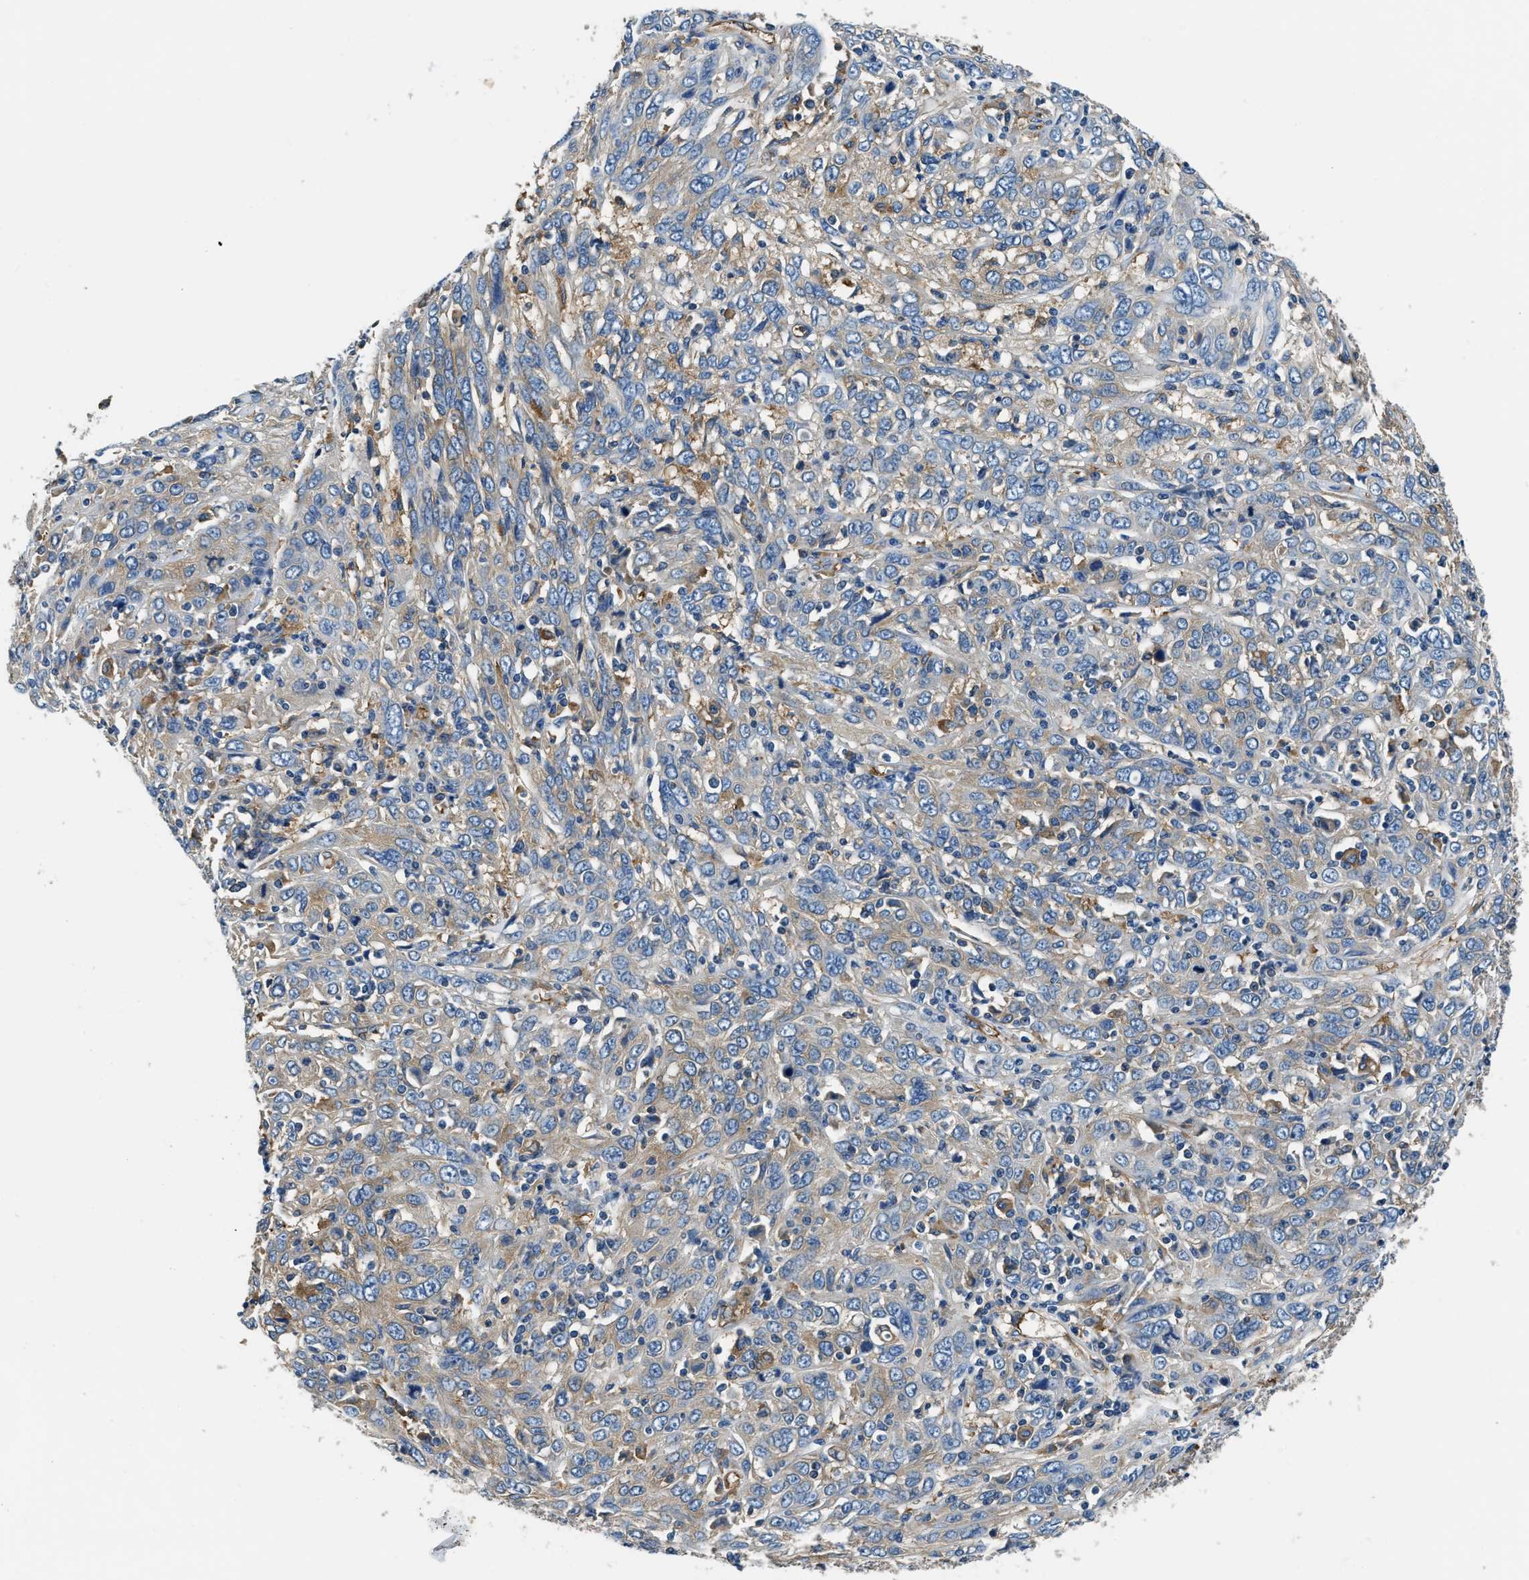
{"staining": {"intensity": "weak", "quantity": "<25%", "location": "cytoplasmic/membranous"}, "tissue": "cervical cancer", "cell_type": "Tumor cells", "image_type": "cancer", "snomed": [{"axis": "morphology", "description": "Squamous cell carcinoma, NOS"}, {"axis": "topography", "description": "Cervix"}], "caption": "An image of cervical cancer (squamous cell carcinoma) stained for a protein displays no brown staining in tumor cells.", "gene": "EEA1", "patient": {"sex": "female", "age": 46}}